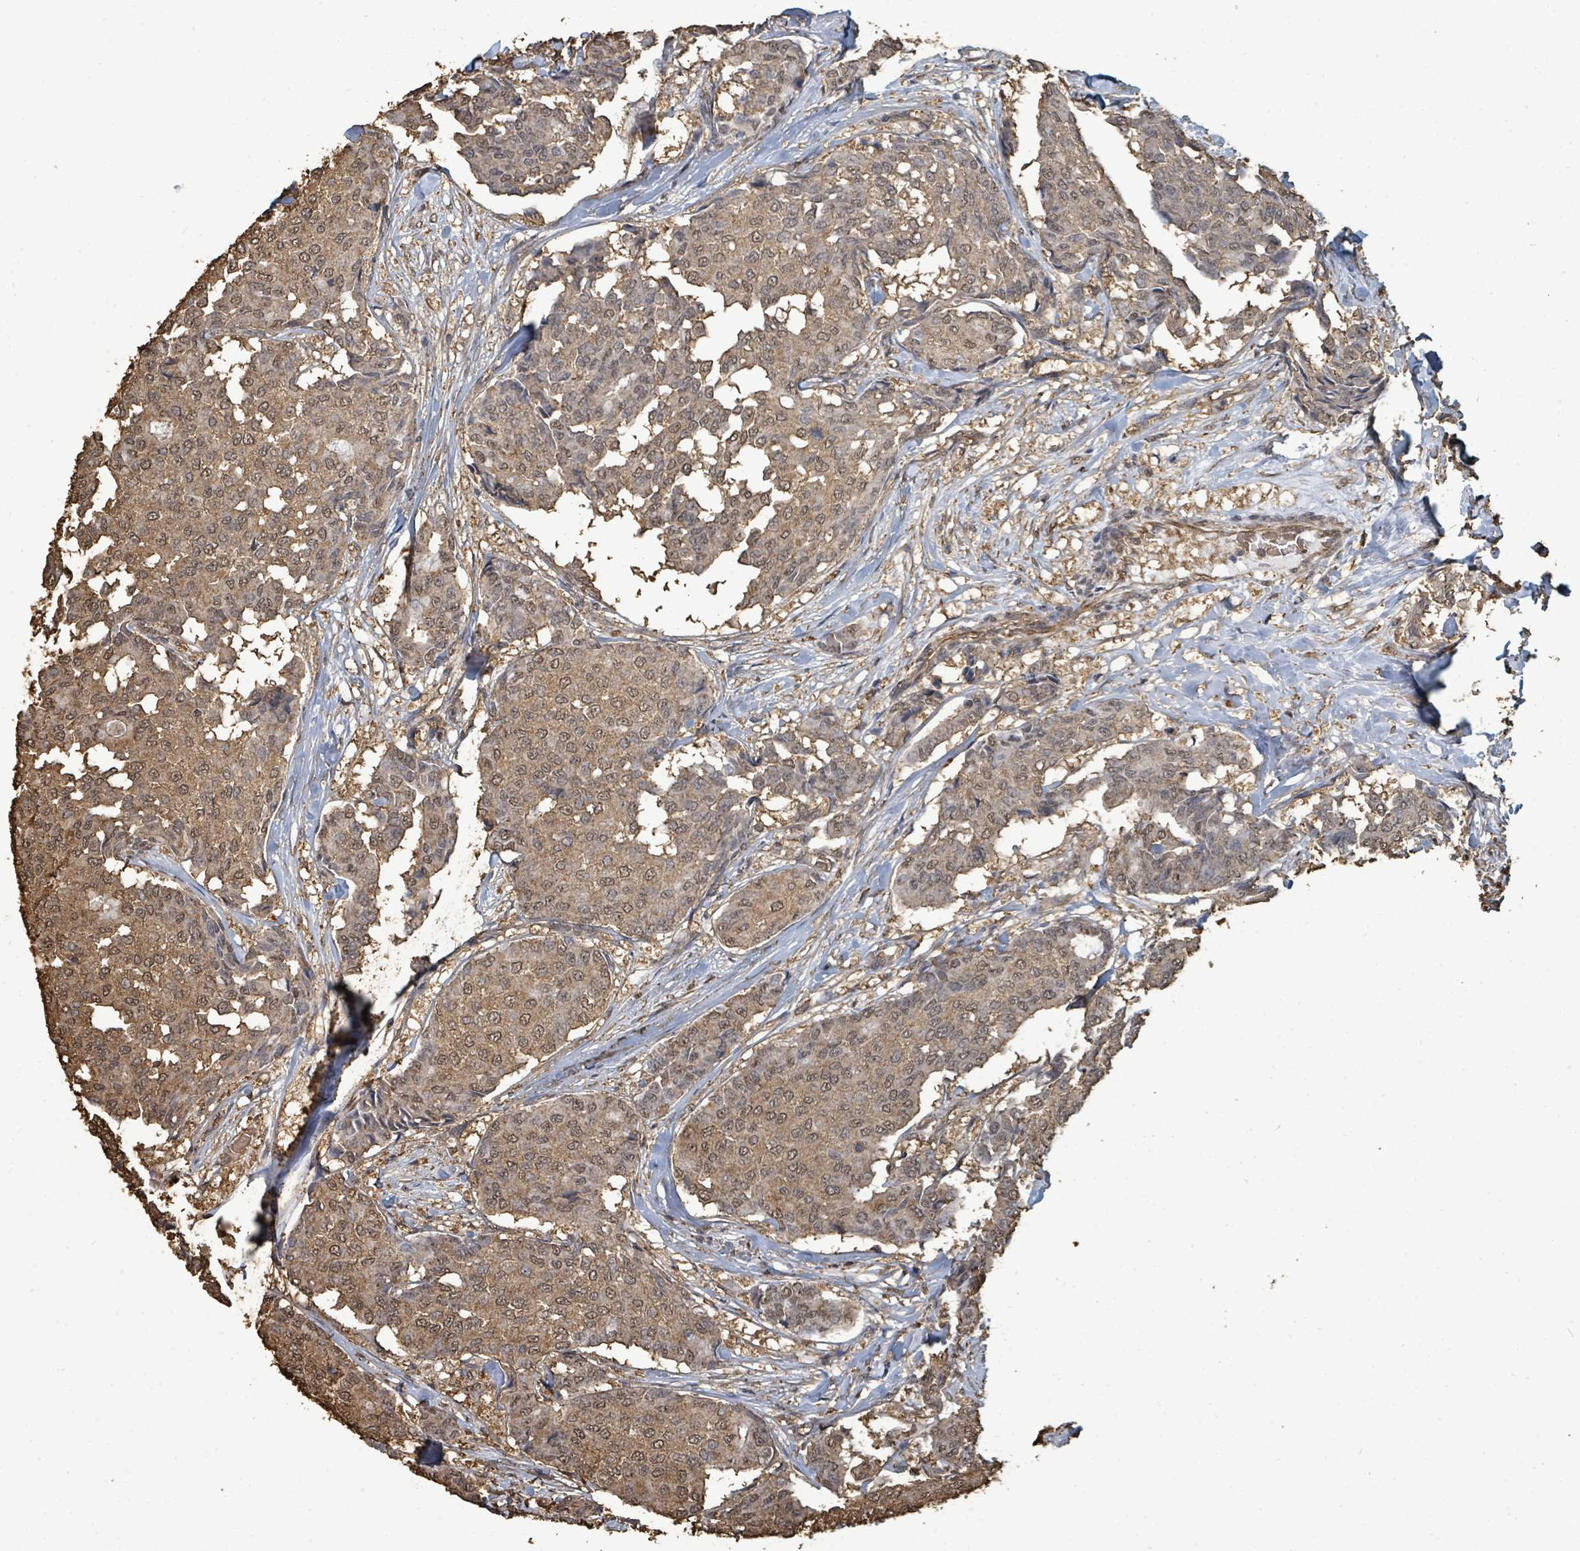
{"staining": {"intensity": "moderate", "quantity": ">75%", "location": "cytoplasmic/membranous,nuclear"}, "tissue": "breast cancer", "cell_type": "Tumor cells", "image_type": "cancer", "snomed": [{"axis": "morphology", "description": "Duct carcinoma"}, {"axis": "topography", "description": "Breast"}], "caption": "Brown immunohistochemical staining in human breast cancer (intraductal carcinoma) demonstrates moderate cytoplasmic/membranous and nuclear staining in approximately >75% of tumor cells.", "gene": "C6orf52", "patient": {"sex": "female", "age": 75}}